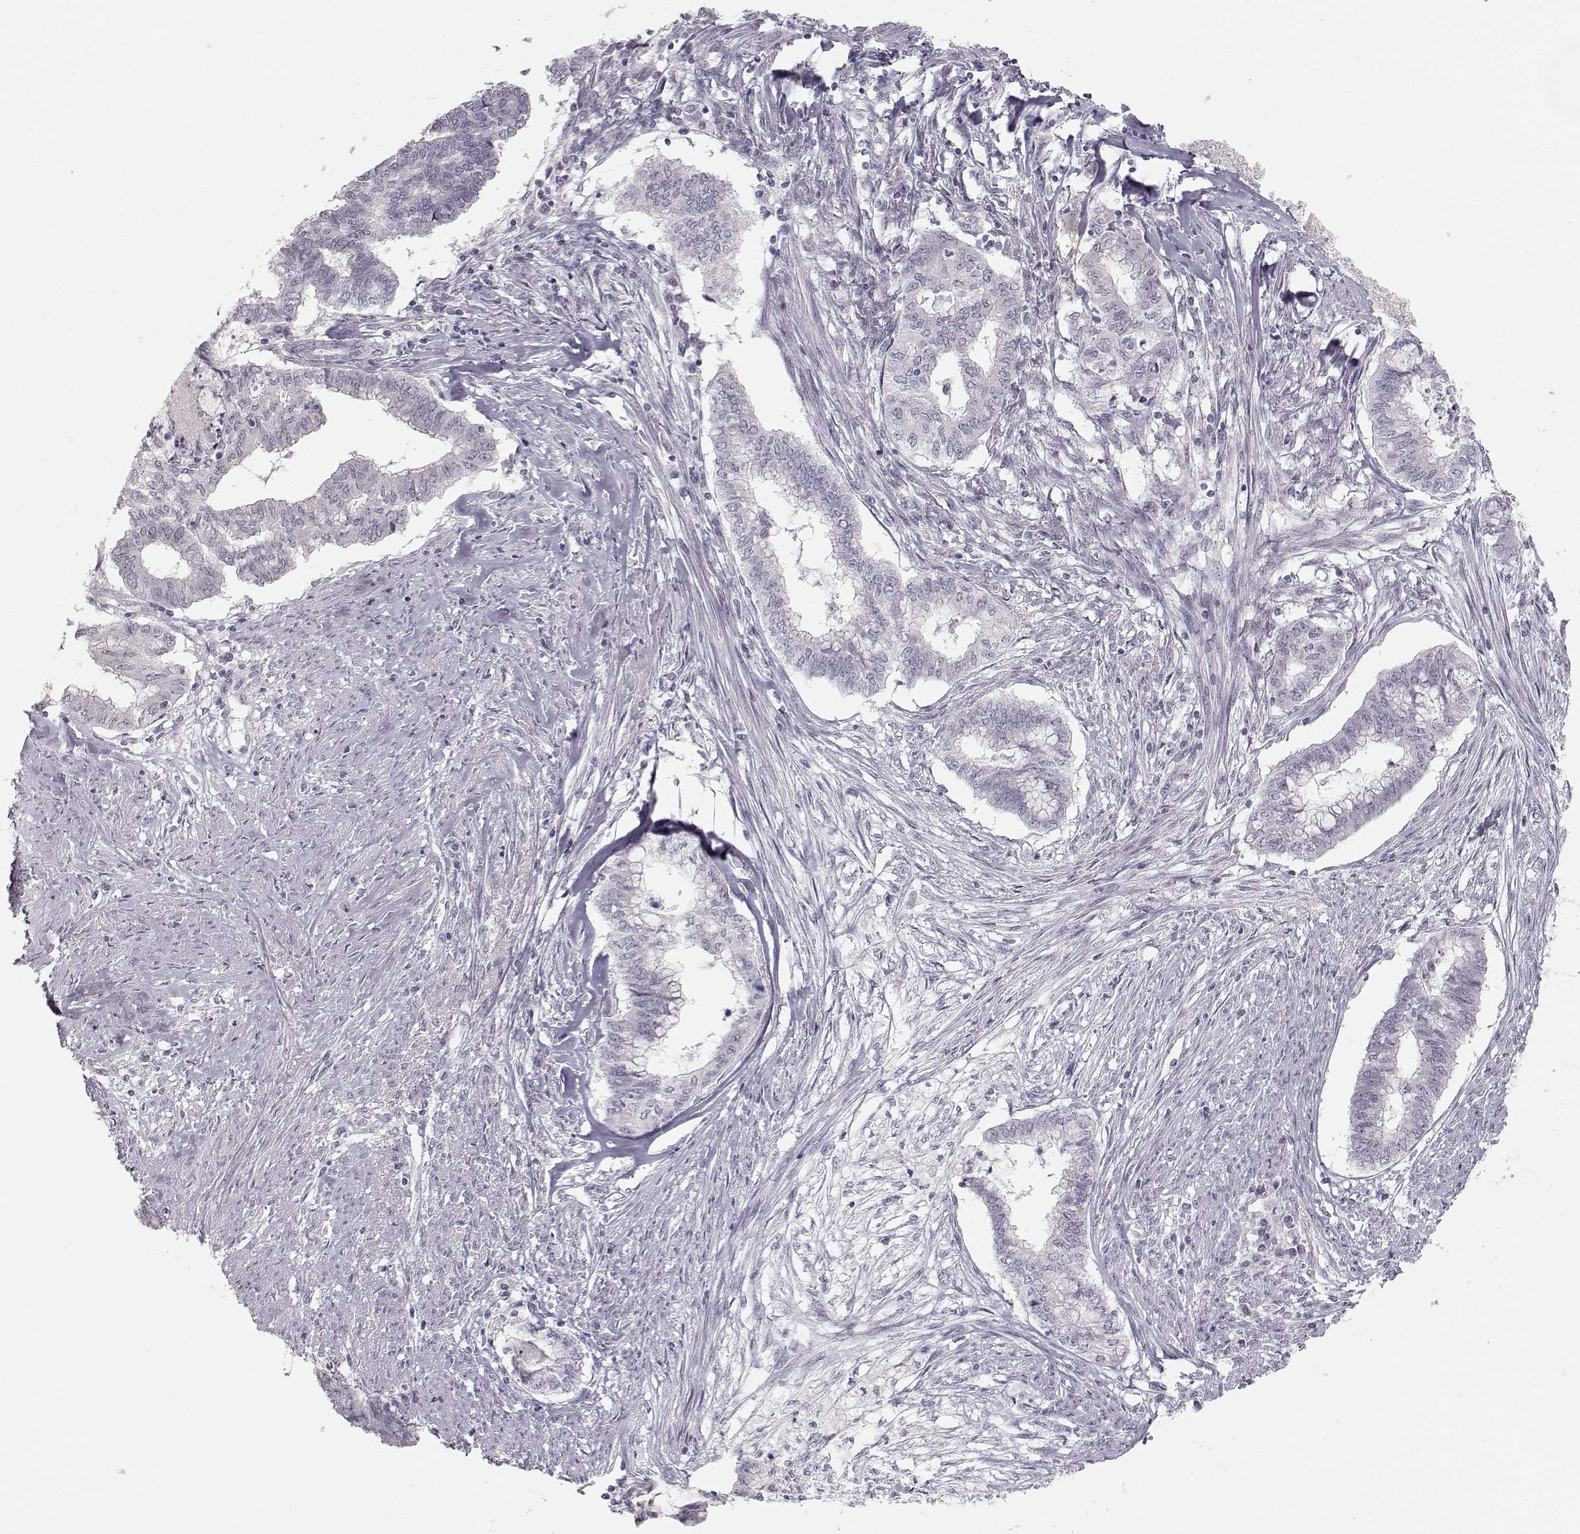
{"staining": {"intensity": "negative", "quantity": "none", "location": "none"}, "tissue": "endometrial cancer", "cell_type": "Tumor cells", "image_type": "cancer", "snomed": [{"axis": "morphology", "description": "Adenocarcinoma, NOS"}, {"axis": "topography", "description": "Endometrium"}], "caption": "The histopathology image exhibits no significant expression in tumor cells of endometrial cancer (adenocarcinoma).", "gene": "FAM205A", "patient": {"sex": "female", "age": 79}}